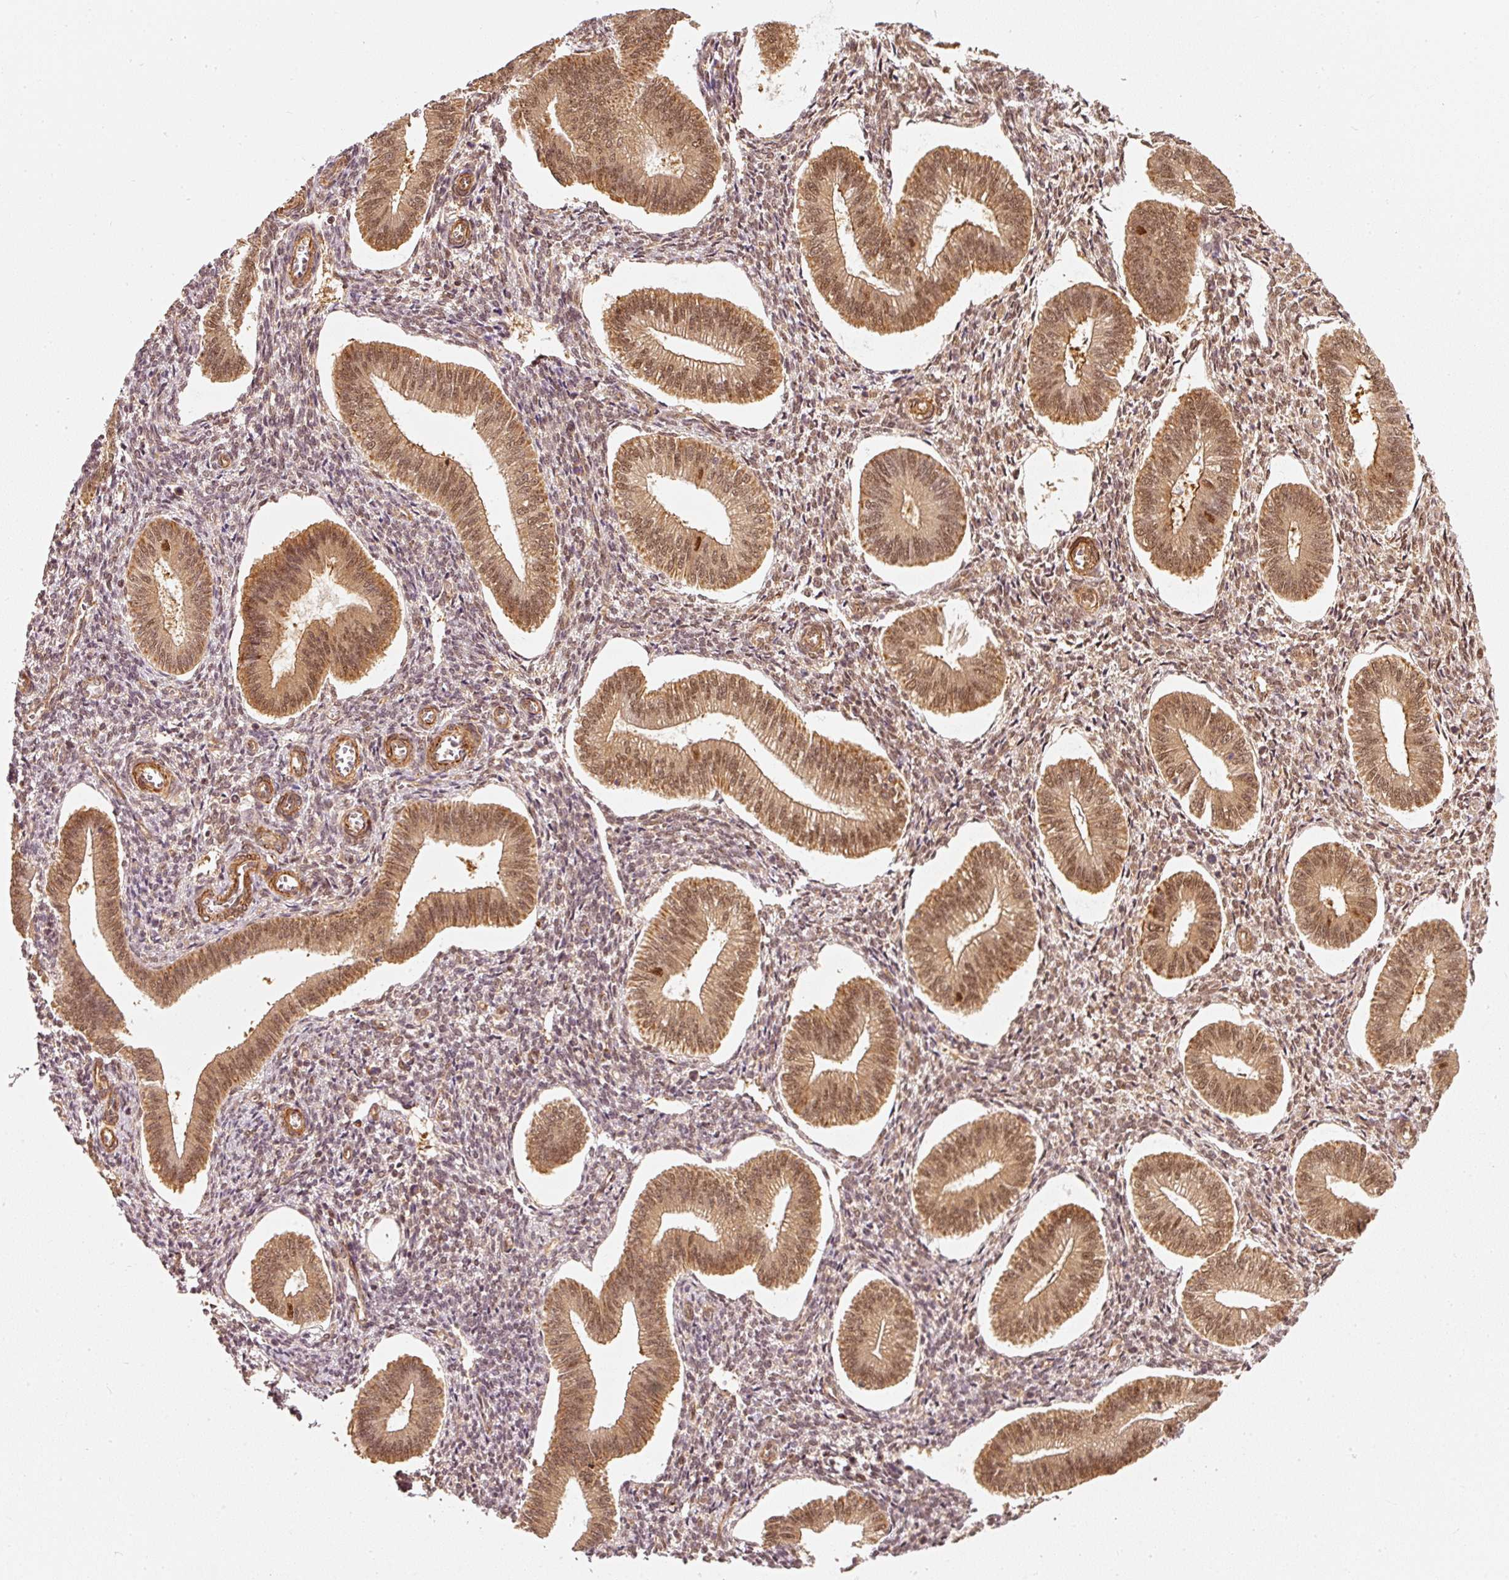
{"staining": {"intensity": "moderate", "quantity": ">75%", "location": "cytoplasmic/membranous,nuclear"}, "tissue": "endometrium", "cell_type": "Cells in endometrial stroma", "image_type": "normal", "snomed": [{"axis": "morphology", "description": "Normal tissue, NOS"}, {"axis": "topography", "description": "Endometrium"}], "caption": "Immunohistochemistry (IHC) image of benign endometrium: endometrium stained using immunohistochemistry demonstrates medium levels of moderate protein expression localized specifically in the cytoplasmic/membranous,nuclear of cells in endometrial stroma, appearing as a cytoplasmic/membranous,nuclear brown color.", "gene": "PSMD1", "patient": {"sex": "female", "age": 34}}